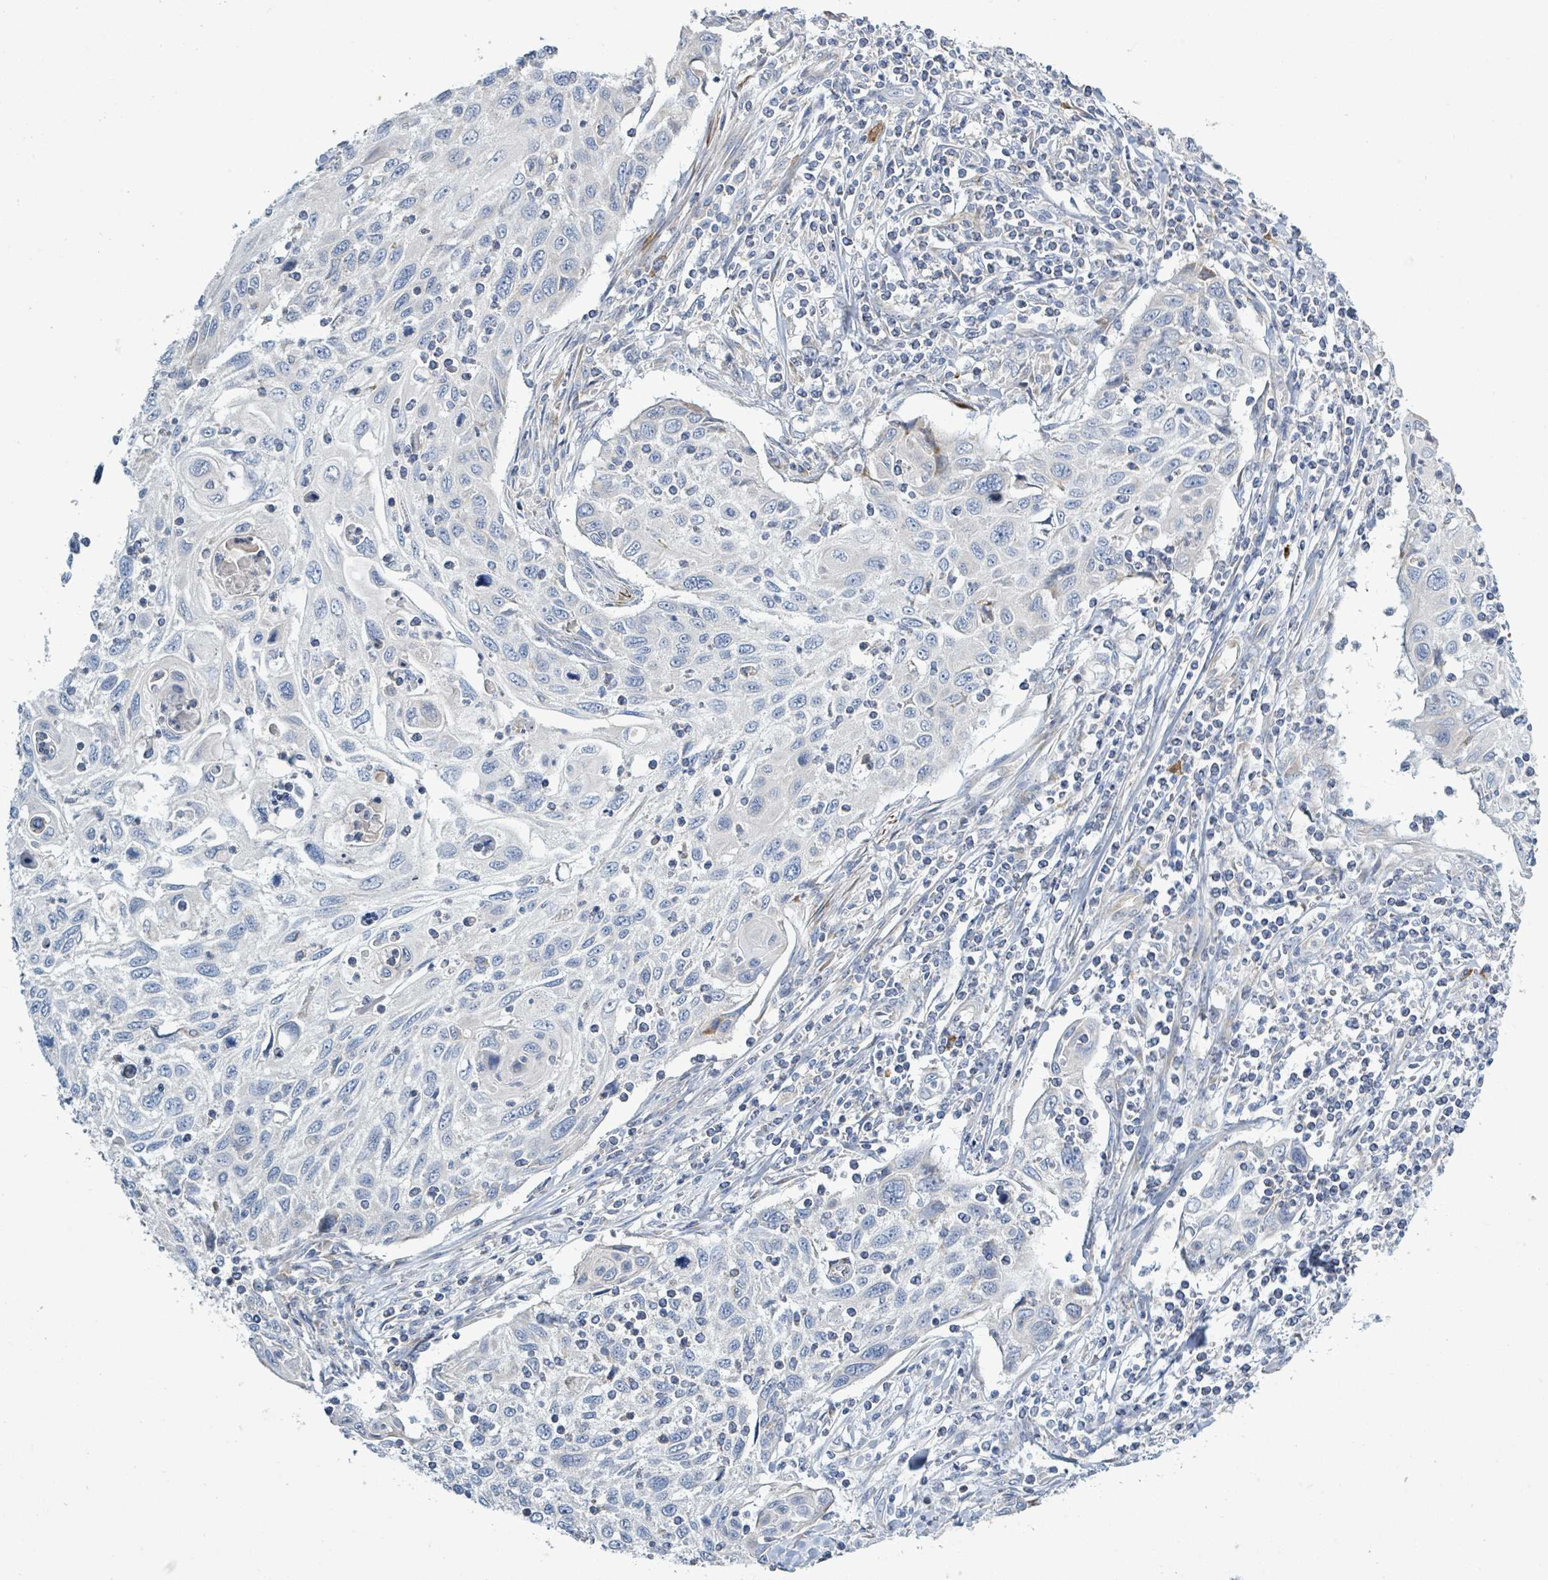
{"staining": {"intensity": "negative", "quantity": "none", "location": "none"}, "tissue": "cervical cancer", "cell_type": "Tumor cells", "image_type": "cancer", "snomed": [{"axis": "morphology", "description": "Squamous cell carcinoma, NOS"}, {"axis": "topography", "description": "Cervix"}], "caption": "Immunohistochemical staining of cervical cancer displays no significant positivity in tumor cells.", "gene": "SIRPB1", "patient": {"sex": "female", "age": 70}}